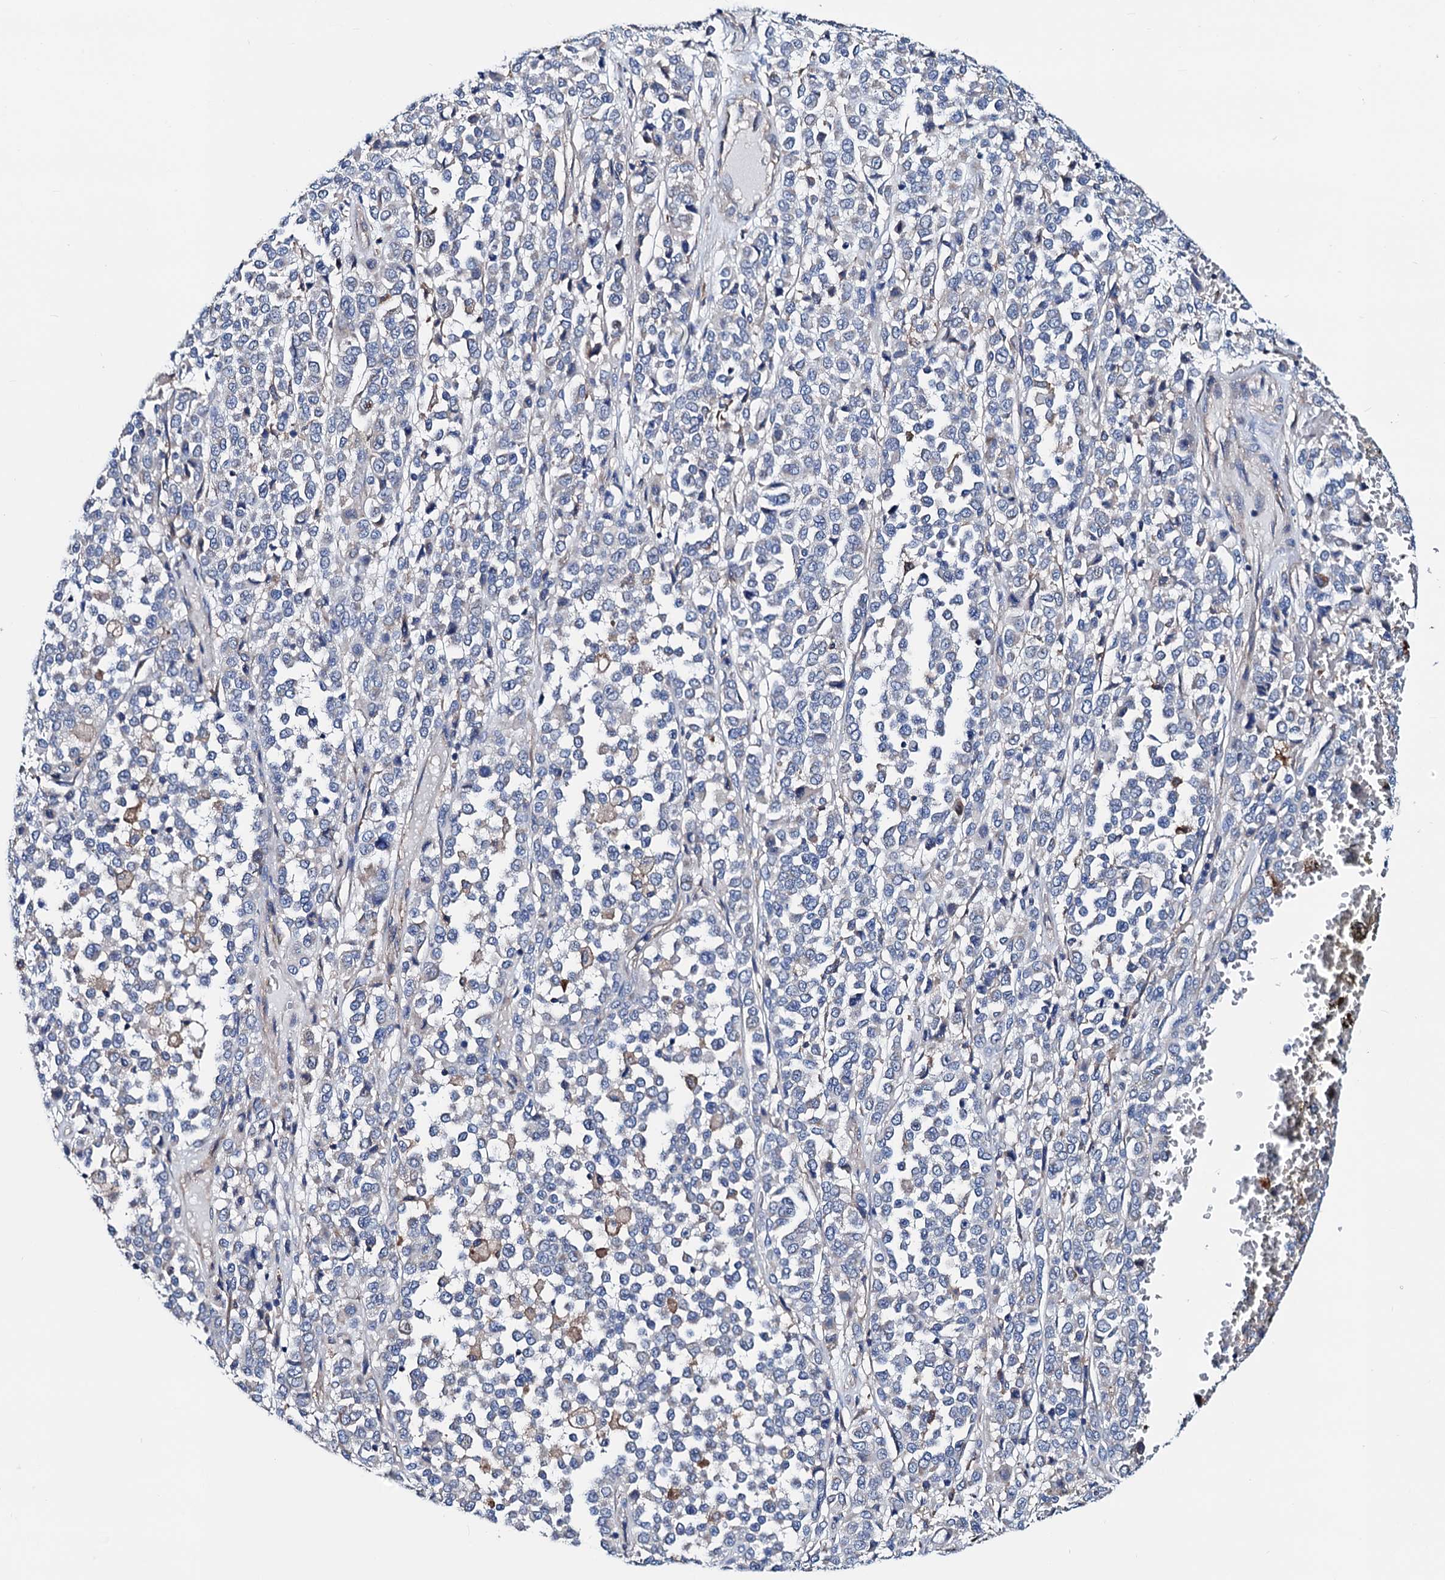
{"staining": {"intensity": "negative", "quantity": "none", "location": "none"}, "tissue": "melanoma", "cell_type": "Tumor cells", "image_type": "cancer", "snomed": [{"axis": "morphology", "description": "Malignant melanoma, Metastatic site"}, {"axis": "topography", "description": "Pancreas"}], "caption": "DAB (3,3'-diaminobenzidine) immunohistochemical staining of human malignant melanoma (metastatic site) exhibits no significant expression in tumor cells. (DAB (3,3'-diaminobenzidine) immunohistochemistry, high magnification).", "gene": "GCOM1", "patient": {"sex": "female", "age": 30}}